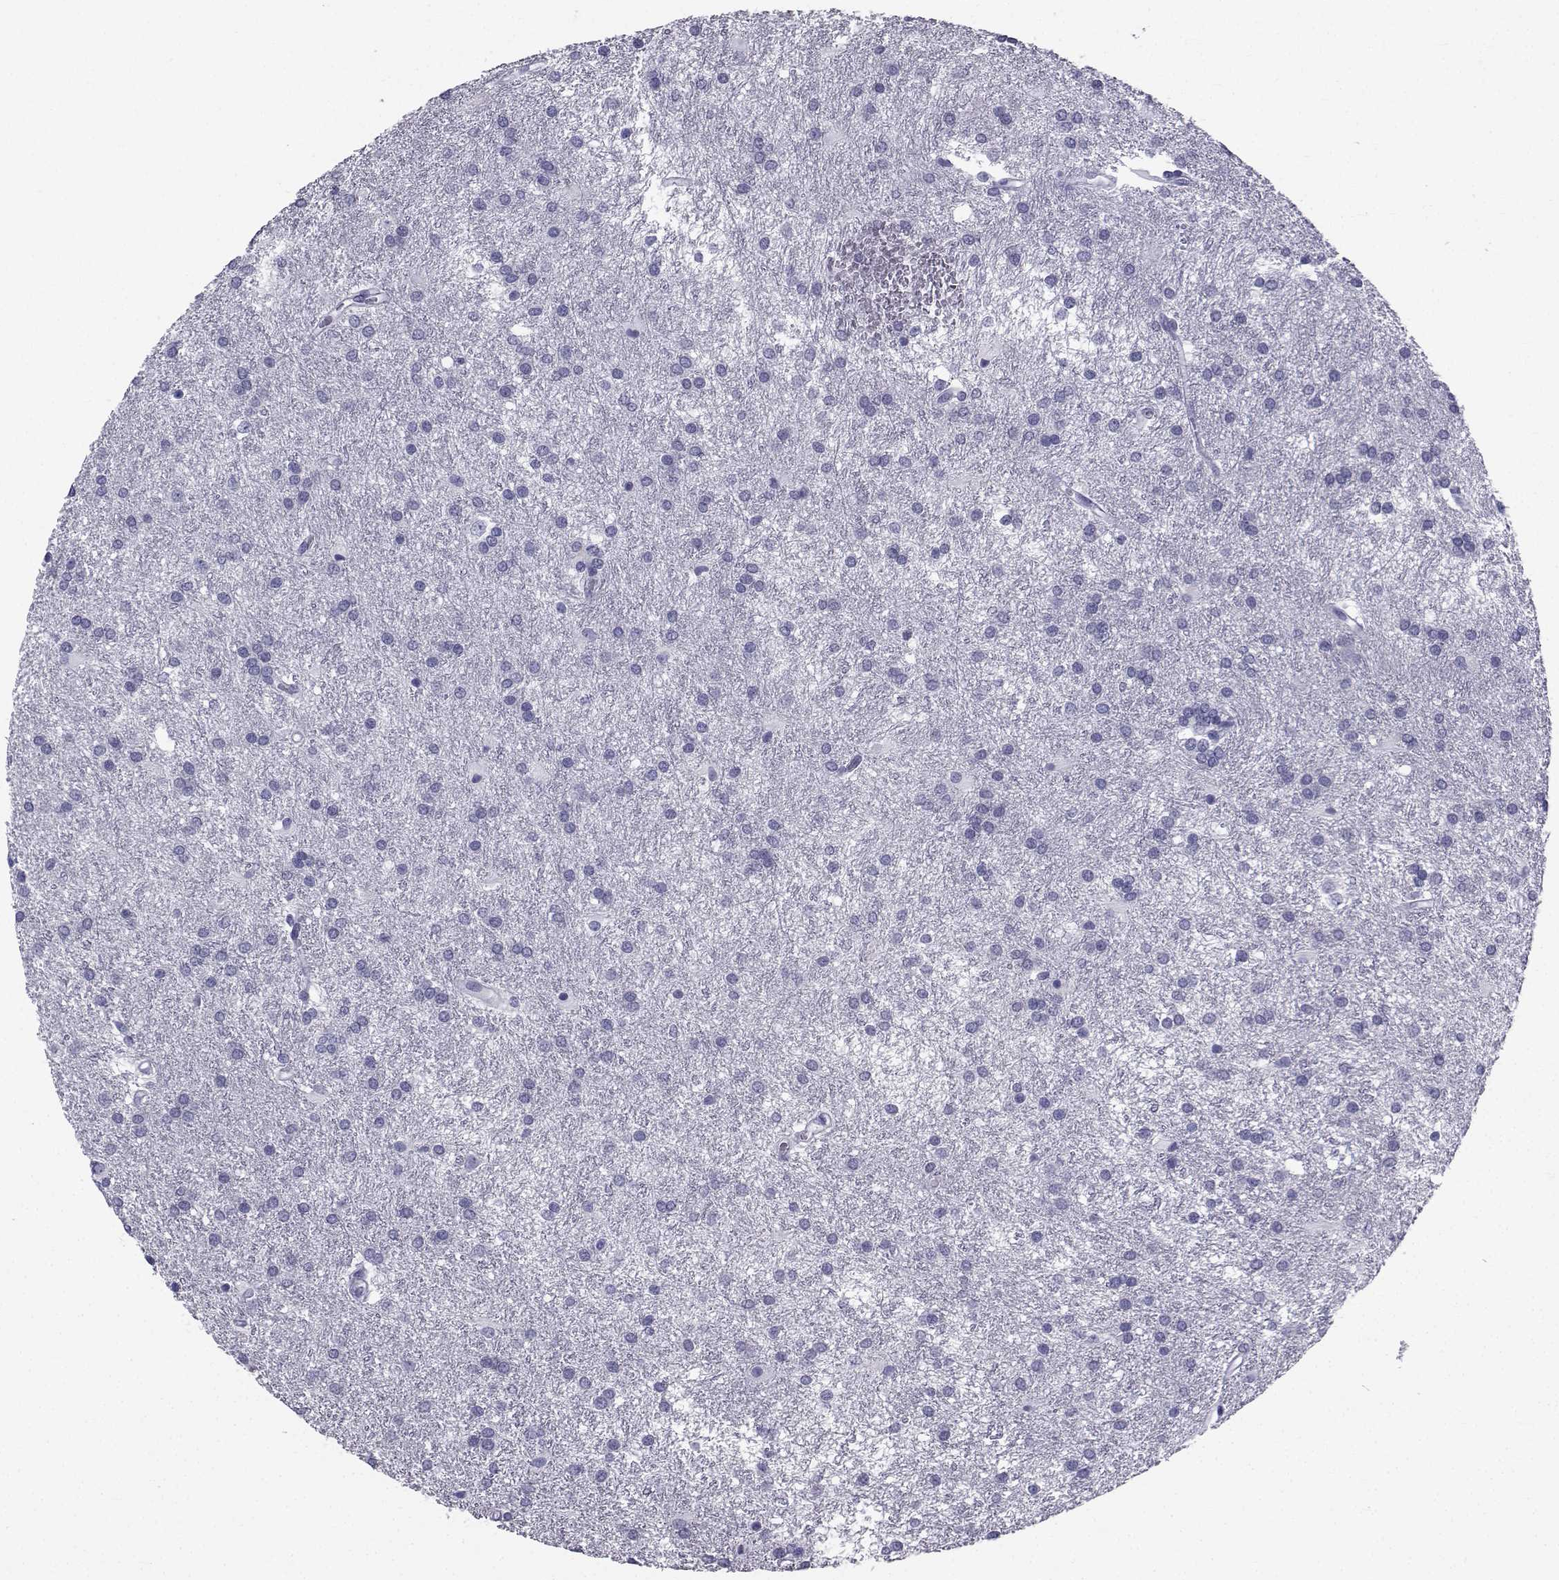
{"staining": {"intensity": "negative", "quantity": "none", "location": "none"}, "tissue": "glioma", "cell_type": "Tumor cells", "image_type": "cancer", "snomed": [{"axis": "morphology", "description": "Glioma, malignant, Low grade"}, {"axis": "topography", "description": "Brain"}], "caption": "Tumor cells are negative for protein expression in human malignant glioma (low-grade). (Stains: DAB (3,3'-diaminobenzidine) immunohistochemistry with hematoxylin counter stain, Microscopy: brightfield microscopy at high magnification).", "gene": "SPANXD", "patient": {"sex": "female", "age": 32}}